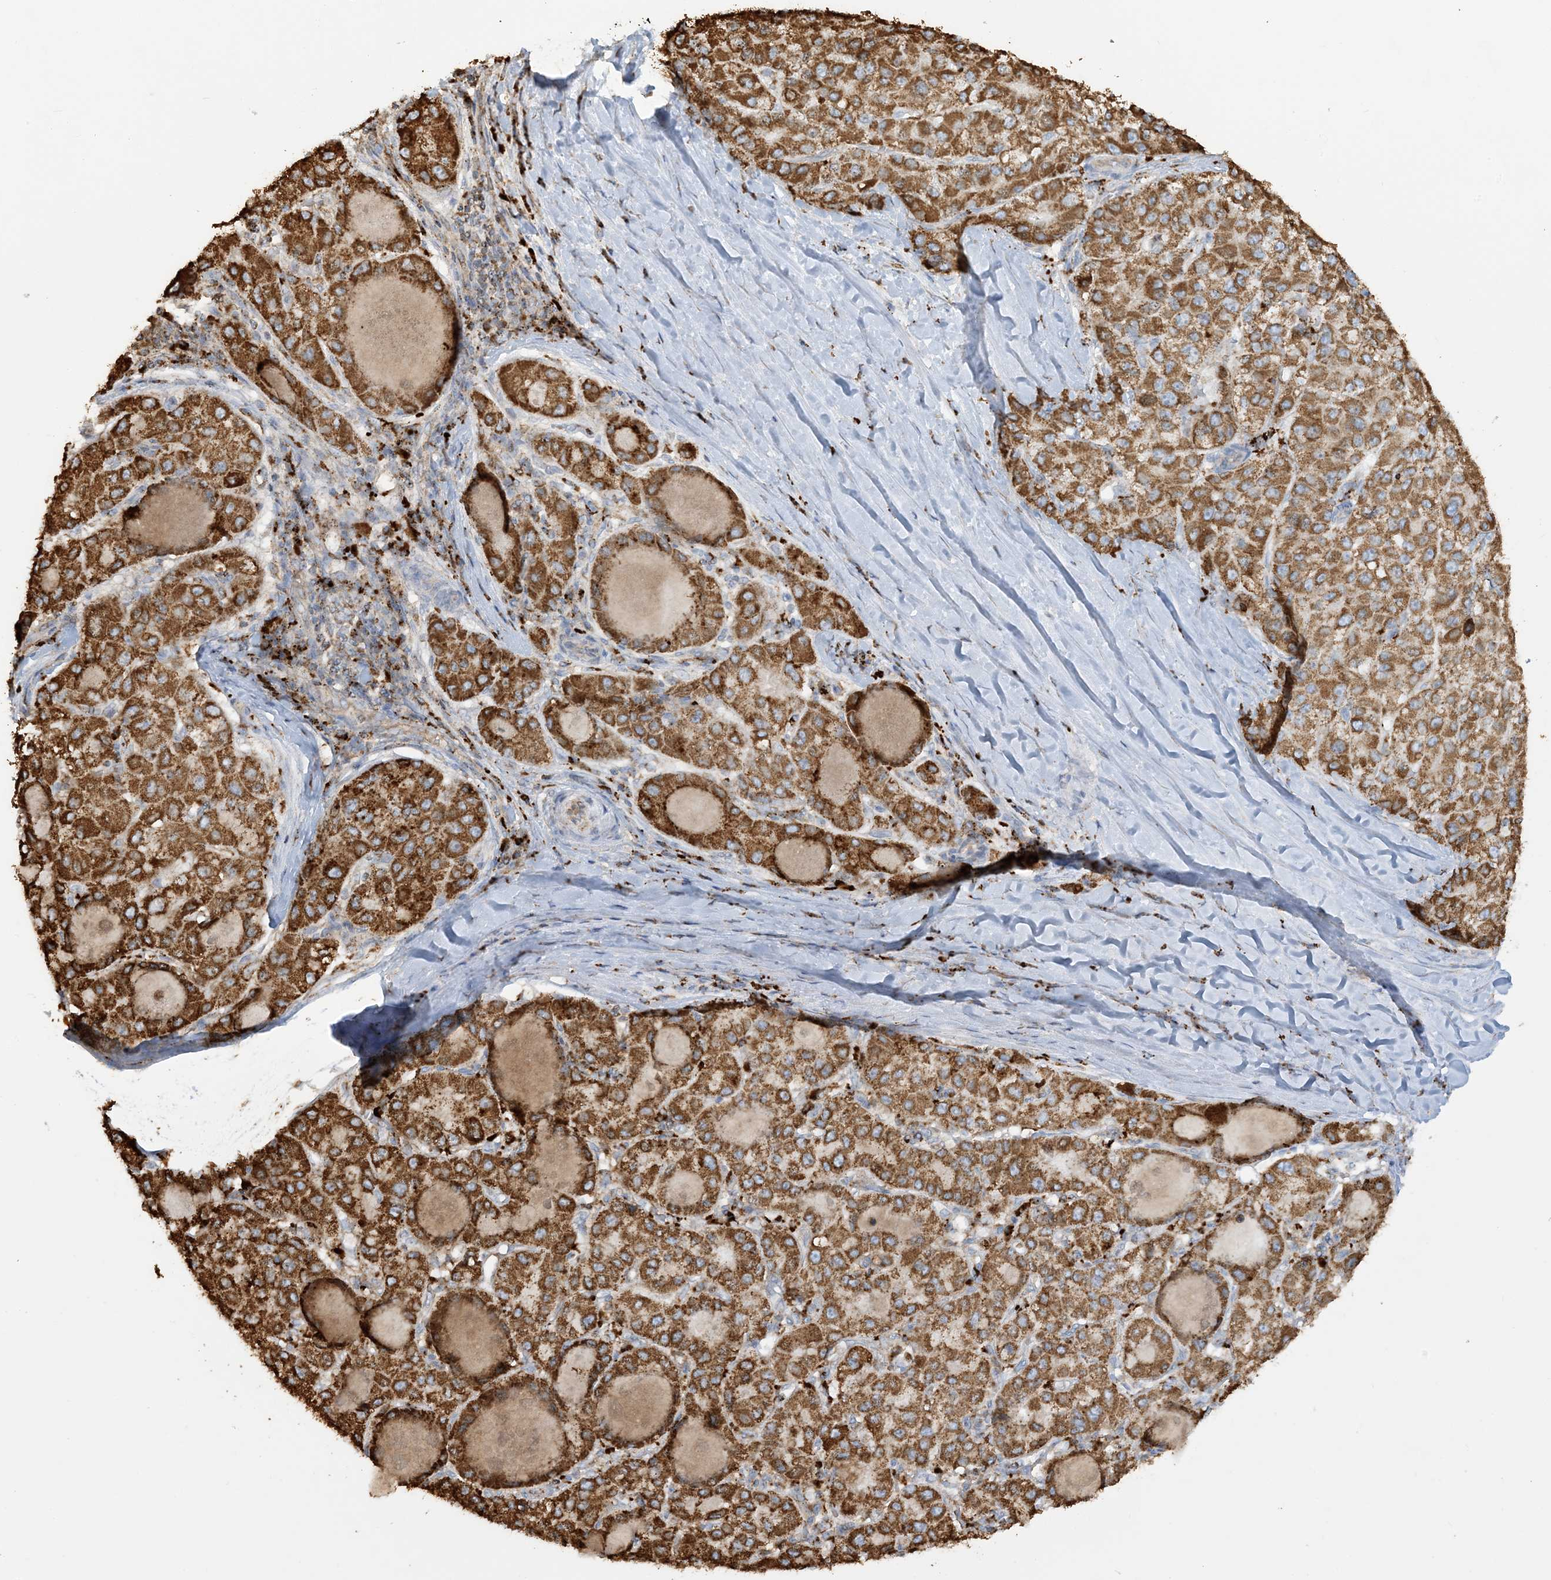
{"staining": {"intensity": "strong", "quantity": ">75%", "location": "cytoplasmic/membranous"}, "tissue": "liver cancer", "cell_type": "Tumor cells", "image_type": "cancer", "snomed": [{"axis": "morphology", "description": "Carcinoma, Hepatocellular, NOS"}, {"axis": "topography", "description": "Liver"}], "caption": "A high-resolution micrograph shows immunohistochemistry staining of hepatocellular carcinoma (liver), which displays strong cytoplasmic/membranous positivity in approximately >75% of tumor cells.", "gene": "AGA", "patient": {"sex": "male", "age": 80}}